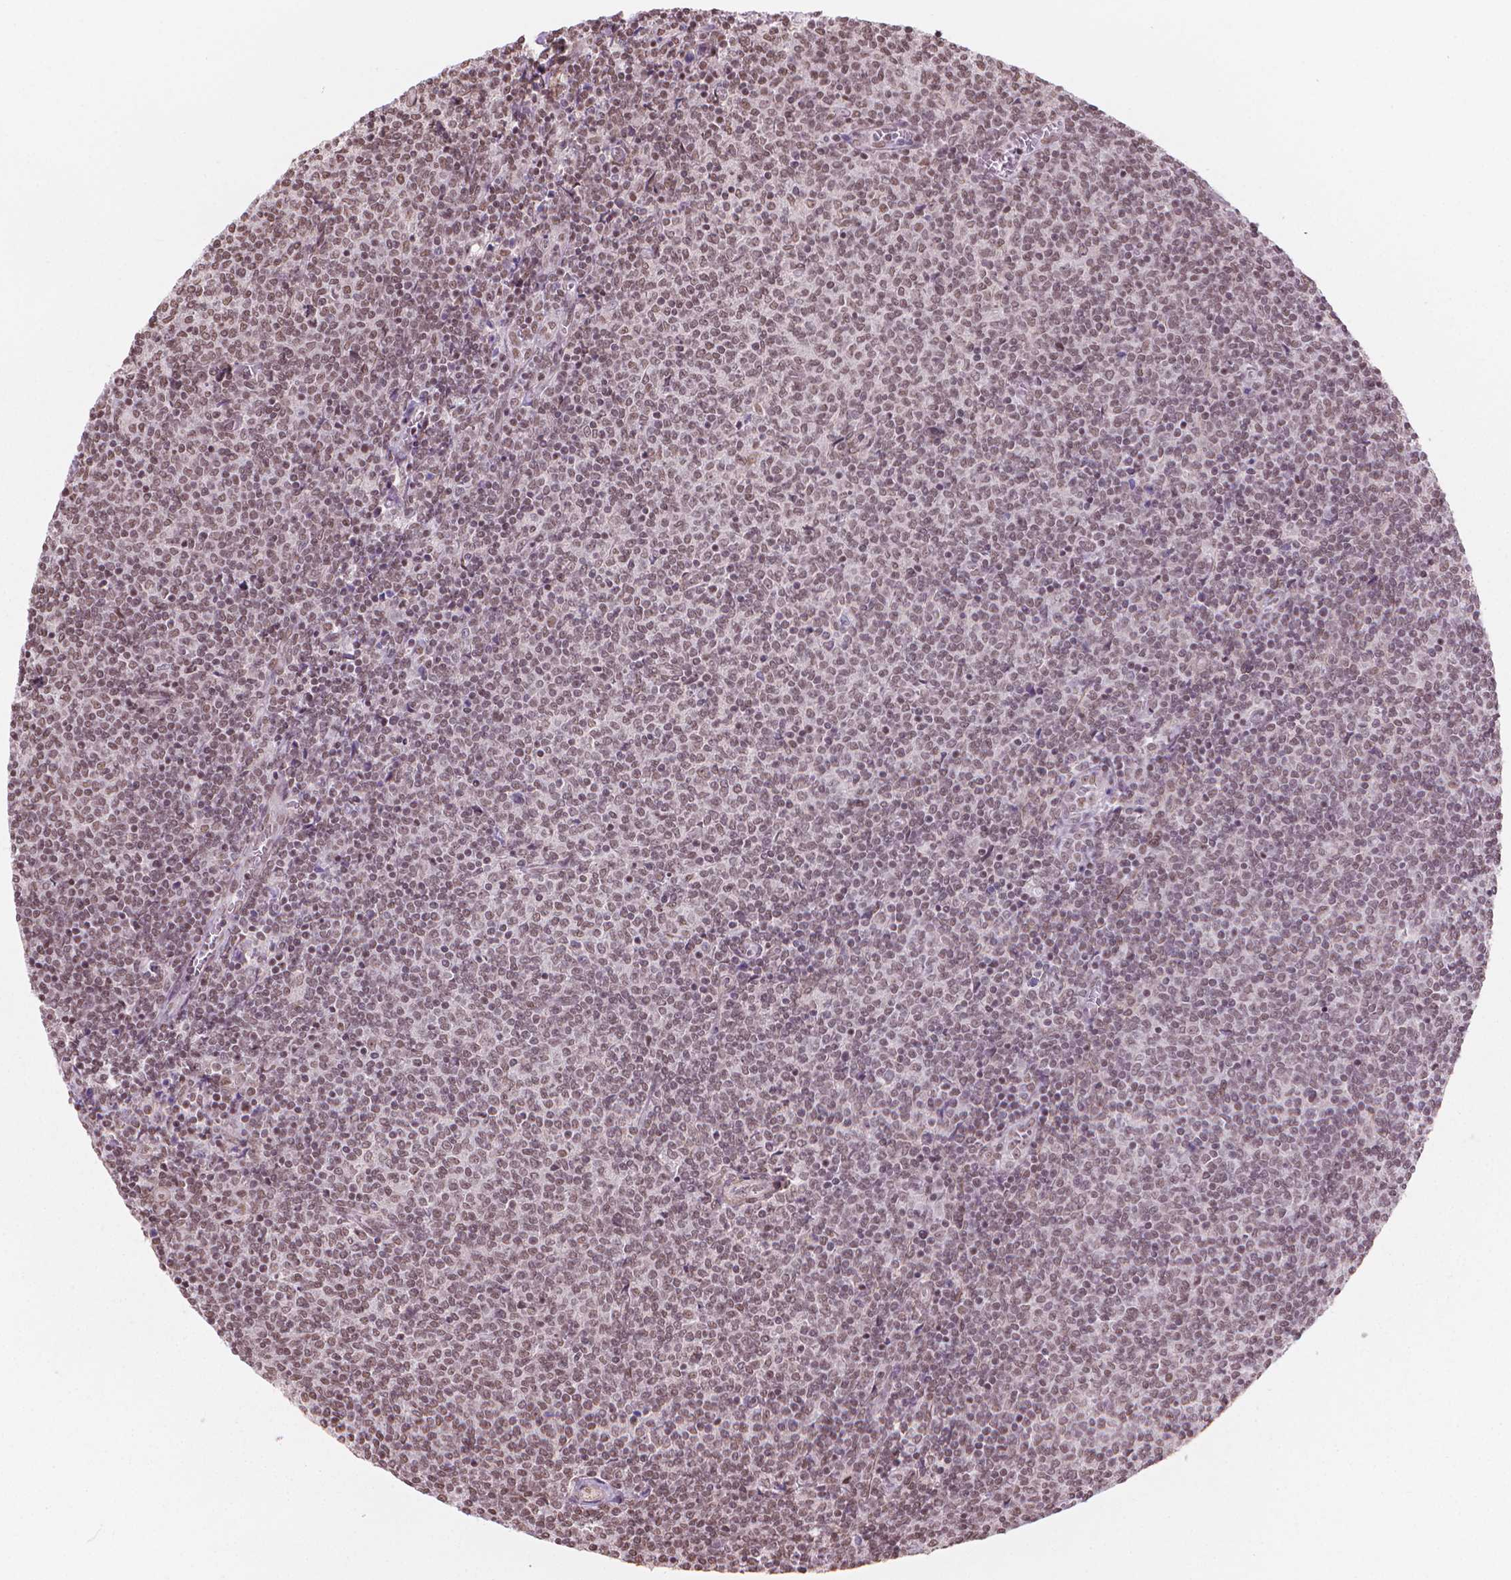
{"staining": {"intensity": "weak", "quantity": "25%-75%", "location": "nuclear"}, "tissue": "lymphoma", "cell_type": "Tumor cells", "image_type": "cancer", "snomed": [{"axis": "morphology", "description": "Malignant lymphoma, non-Hodgkin's type, Low grade"}, {"axis": "topography", "description": "Lymph node"}], "caption": "Lymphoma stained for a protein demonstrates weak nuclear positivity in tumor cells.", "gene": "HOXD4", "patient": {"sex": "male", "age": 52}}